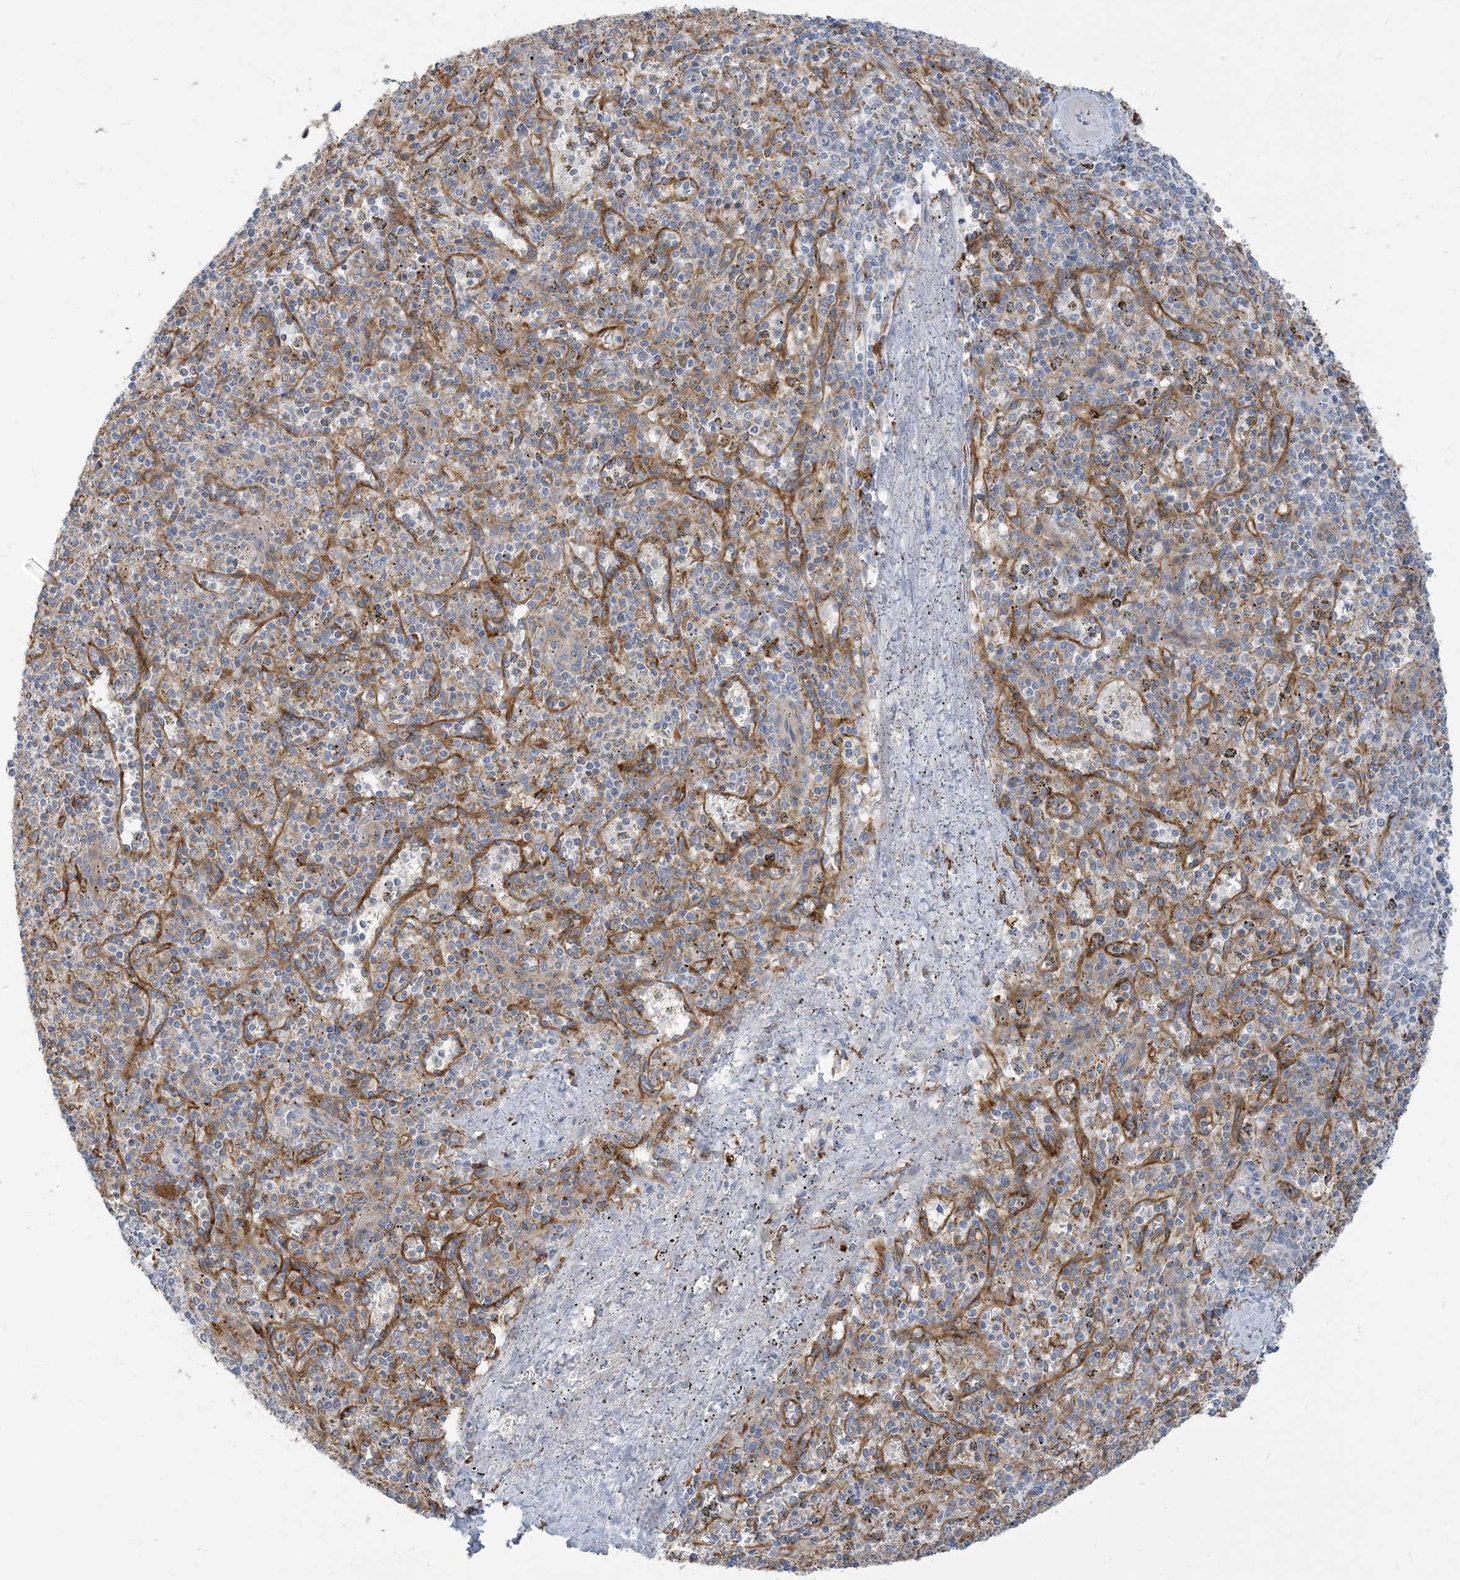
{"staining": {"intensity": "negative", "quantity": "none", "location": "none"}, "tissue": "spleen", "cell_type": "Cells in red pulp", "image_type": "normal", "snomed": [{"axis": "morphology", "description": "Normal tissue, NOS"}, {"axis": "topography", "description": "Spleen"}], "caption": "IHC micrograph of benign spleen stained for a protein (brown), which exhibits no expression in cells in red pulp.", "gene": "PEAR1", "patient": {"sex": "male", "age": 72}}